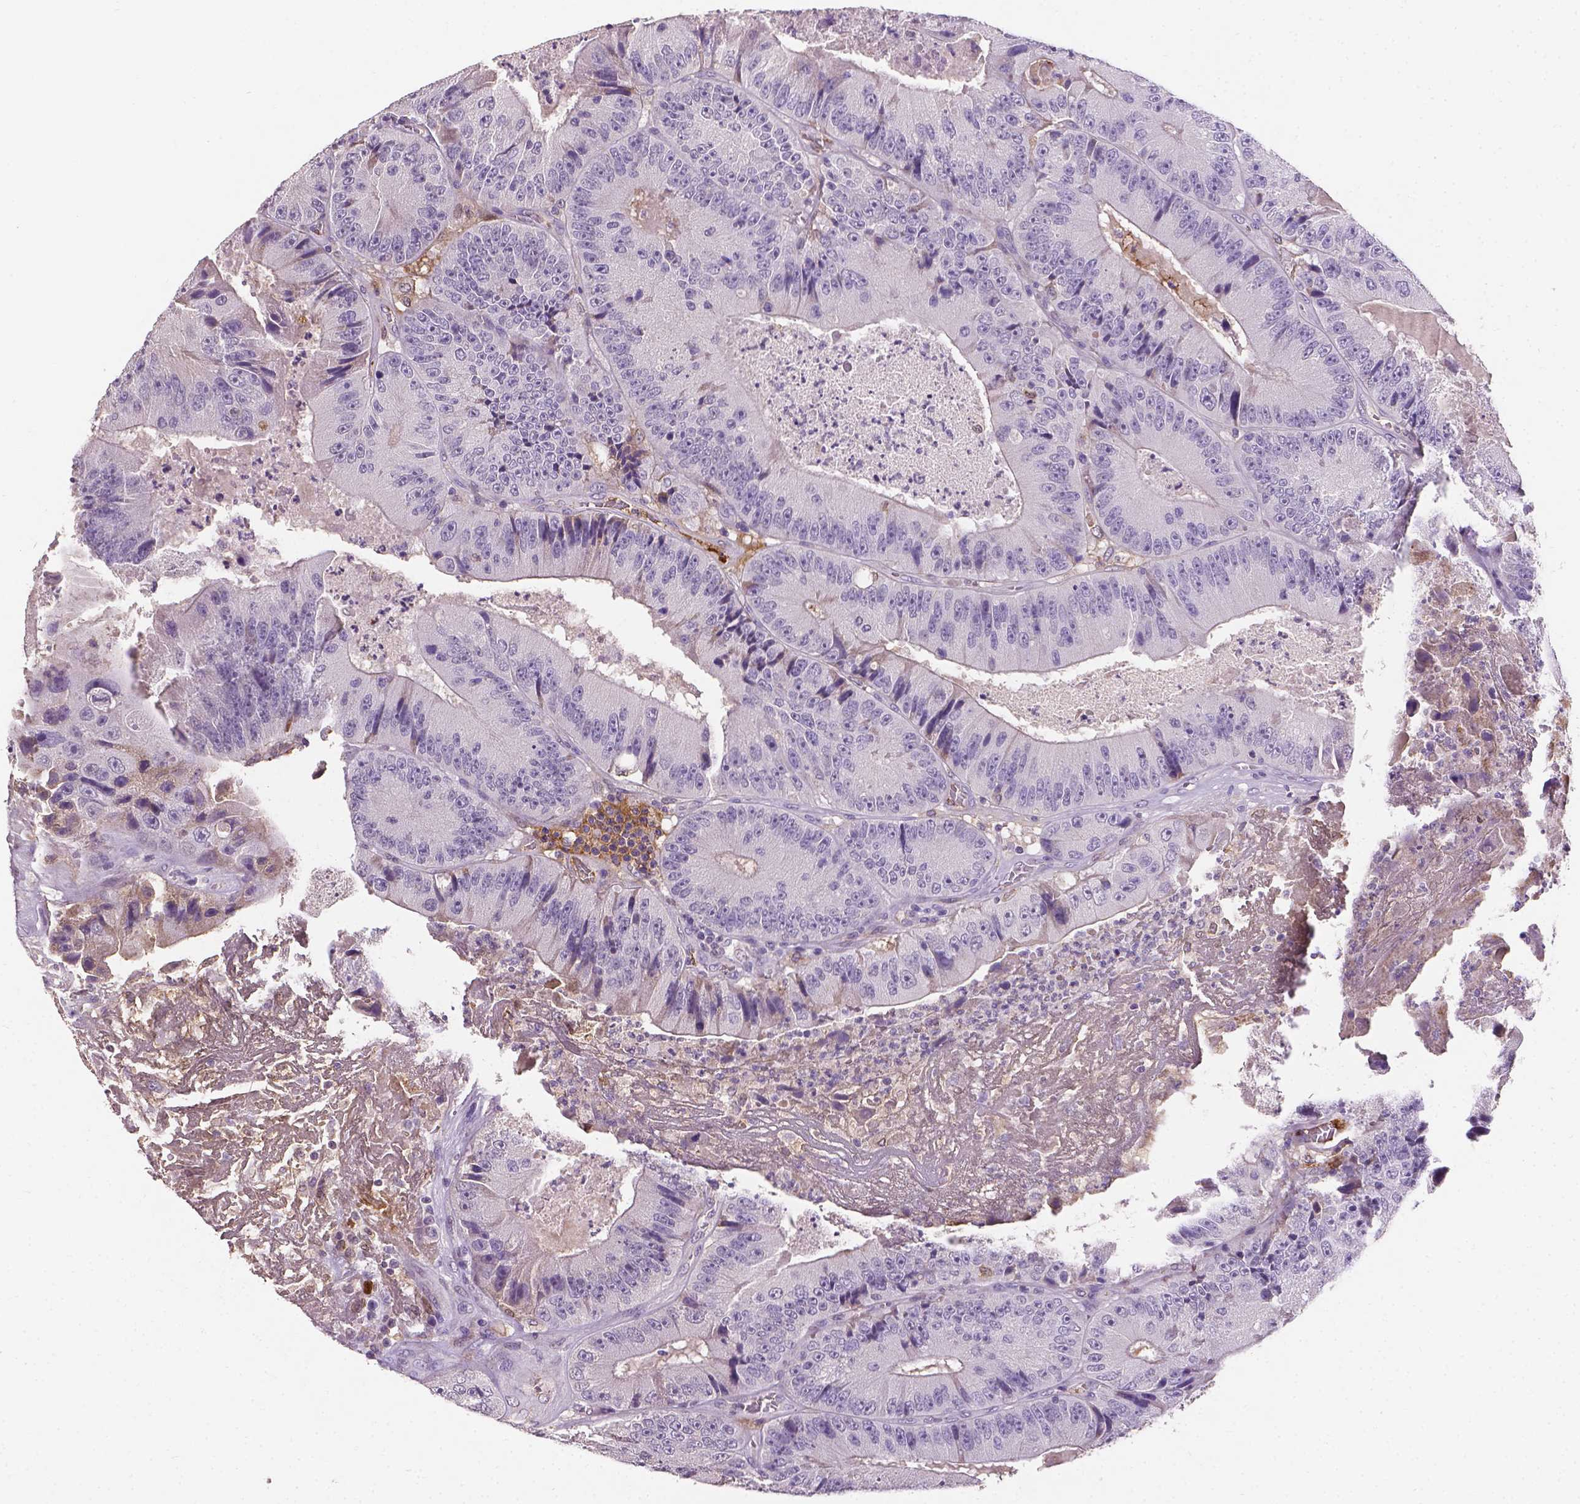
{"staining": {"intensity": "negative", "quantity": "none", "location": "none"}, "tissue": "colorectal cancer", "cell_type": "Tumor cells", "image_type": "cancer", "snomed": [{"axis": "morphology", "description": "Adenocarcinoma, NOS"}, {"axis": "topography", "description": "Colon"}], "caption": "Immunohistochemistry (IHC) of human colorectal cancer demonstrates no staining in tumor cells. (IHC, brightfield microscopy, high magnification).", "gene": "APOE", "patient": {"sex": "female", "age": 86}}